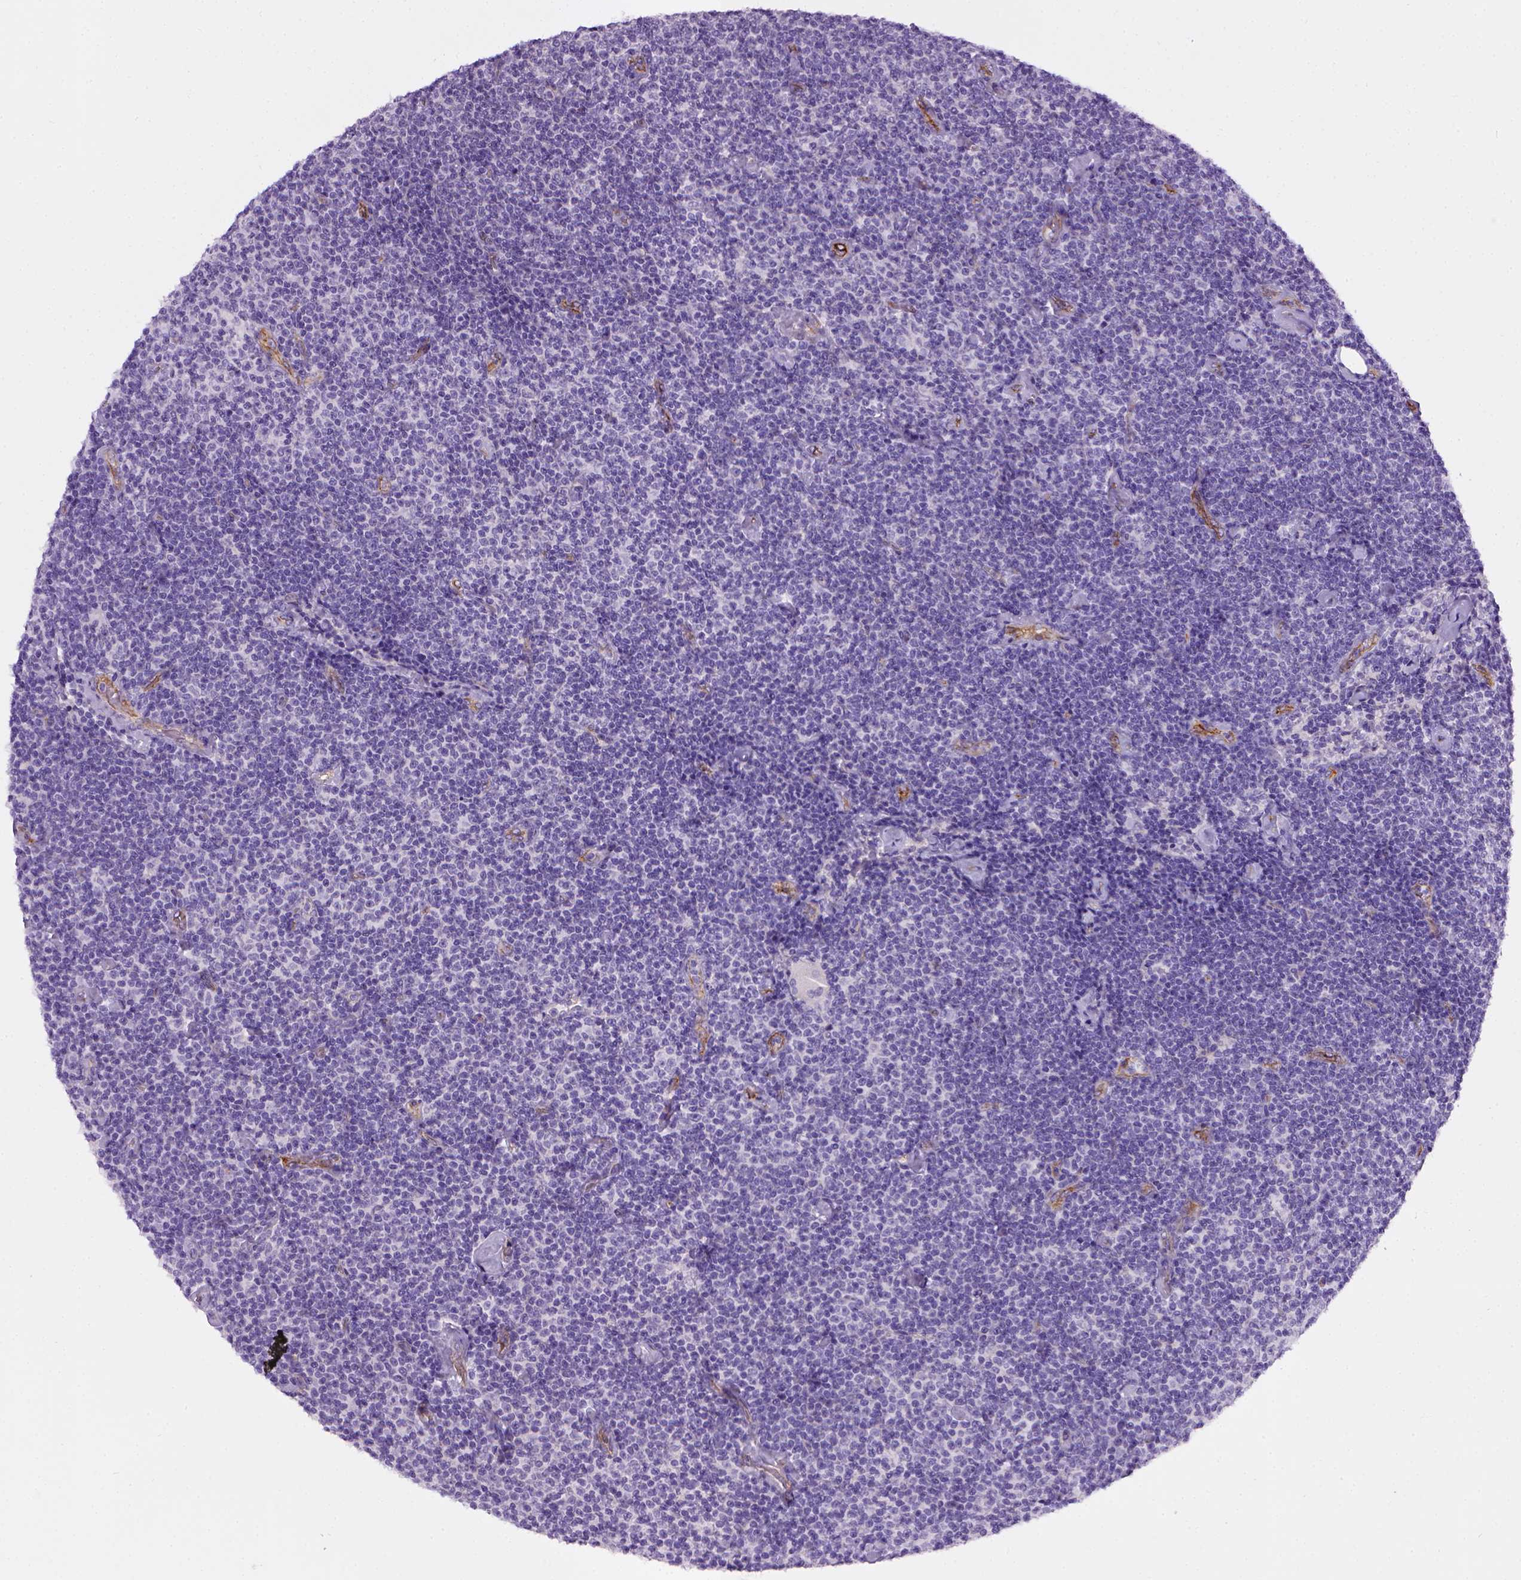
{"staining": {"intensity": "negative", "quantity": "none", "location": "none"}, "tissue": "lymphoma", "cell_type": "Tumor cells", "image_type": "cancer", "snomed": [{"axis": "morphology", "description": "Malignant lymphoma, non-Hodgkin's type, Low grade"}, {"axis": "topography", "description": "Lymph node"}], "caption": "Tumor cells are negative for protein expression in human lymphoma.", "gene": "ENG", "patient": {"sex": "male", "age": 81}}